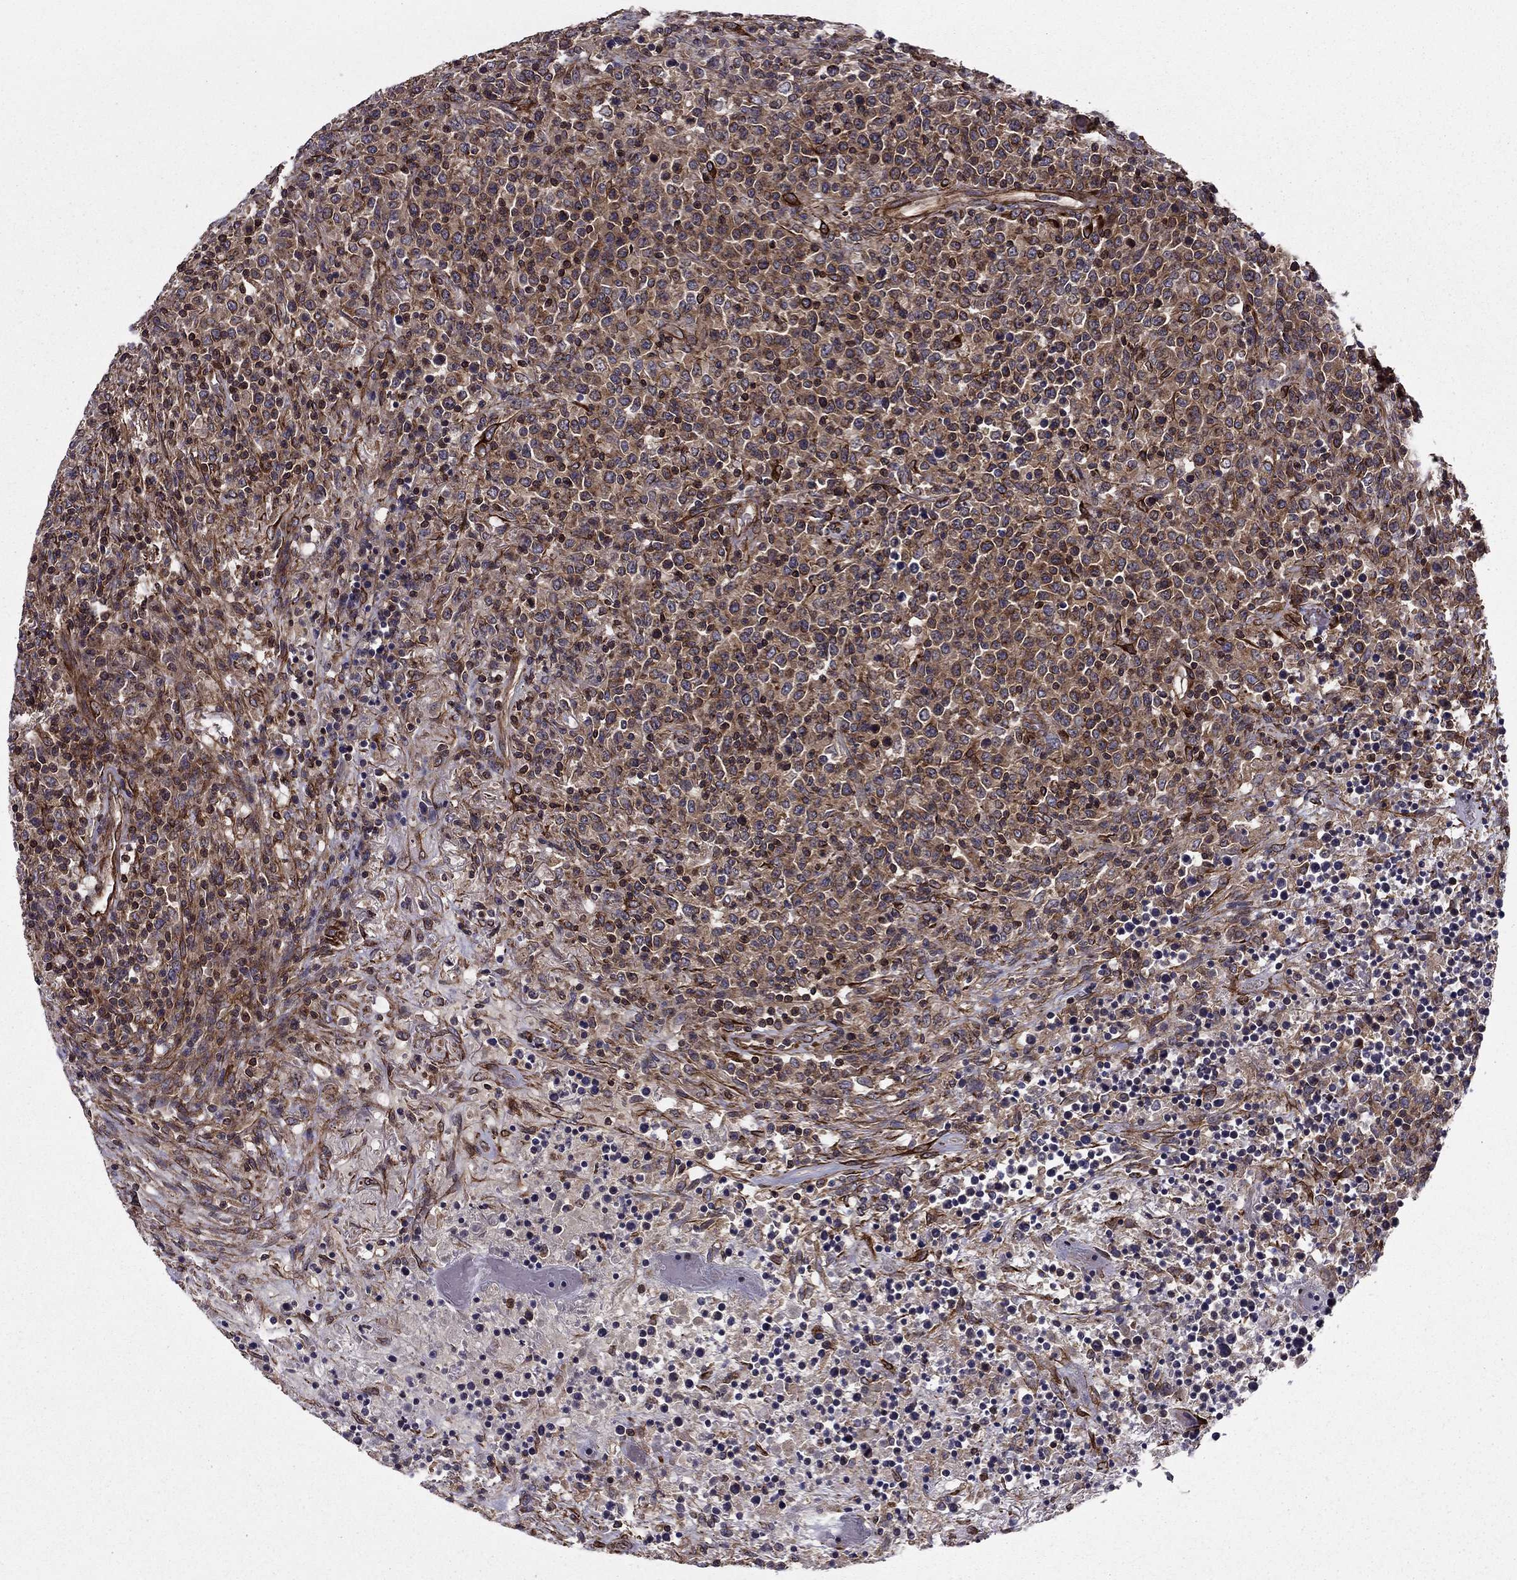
{"staining": {"intensity": "strong", "quantity": "<25%", "location": "cytoplasmic/membranous"}, "tissue": "lymphoma", "cell_type": "Tumor cells", "image_type": "cancer", "snomed": [{"axis": "morphology", "description": "Malignant lymphoma, non-Hodgkin's type, High grade"}, {"axis": "topography", "description": "Lung"}], "caption": "Tumor cells demonstrate strong cytoplasmic/membranous staining in about <25% of cells in lymphoma.", "gene": "SHMT1", "patient": {"sex": "male", "age": 79}}